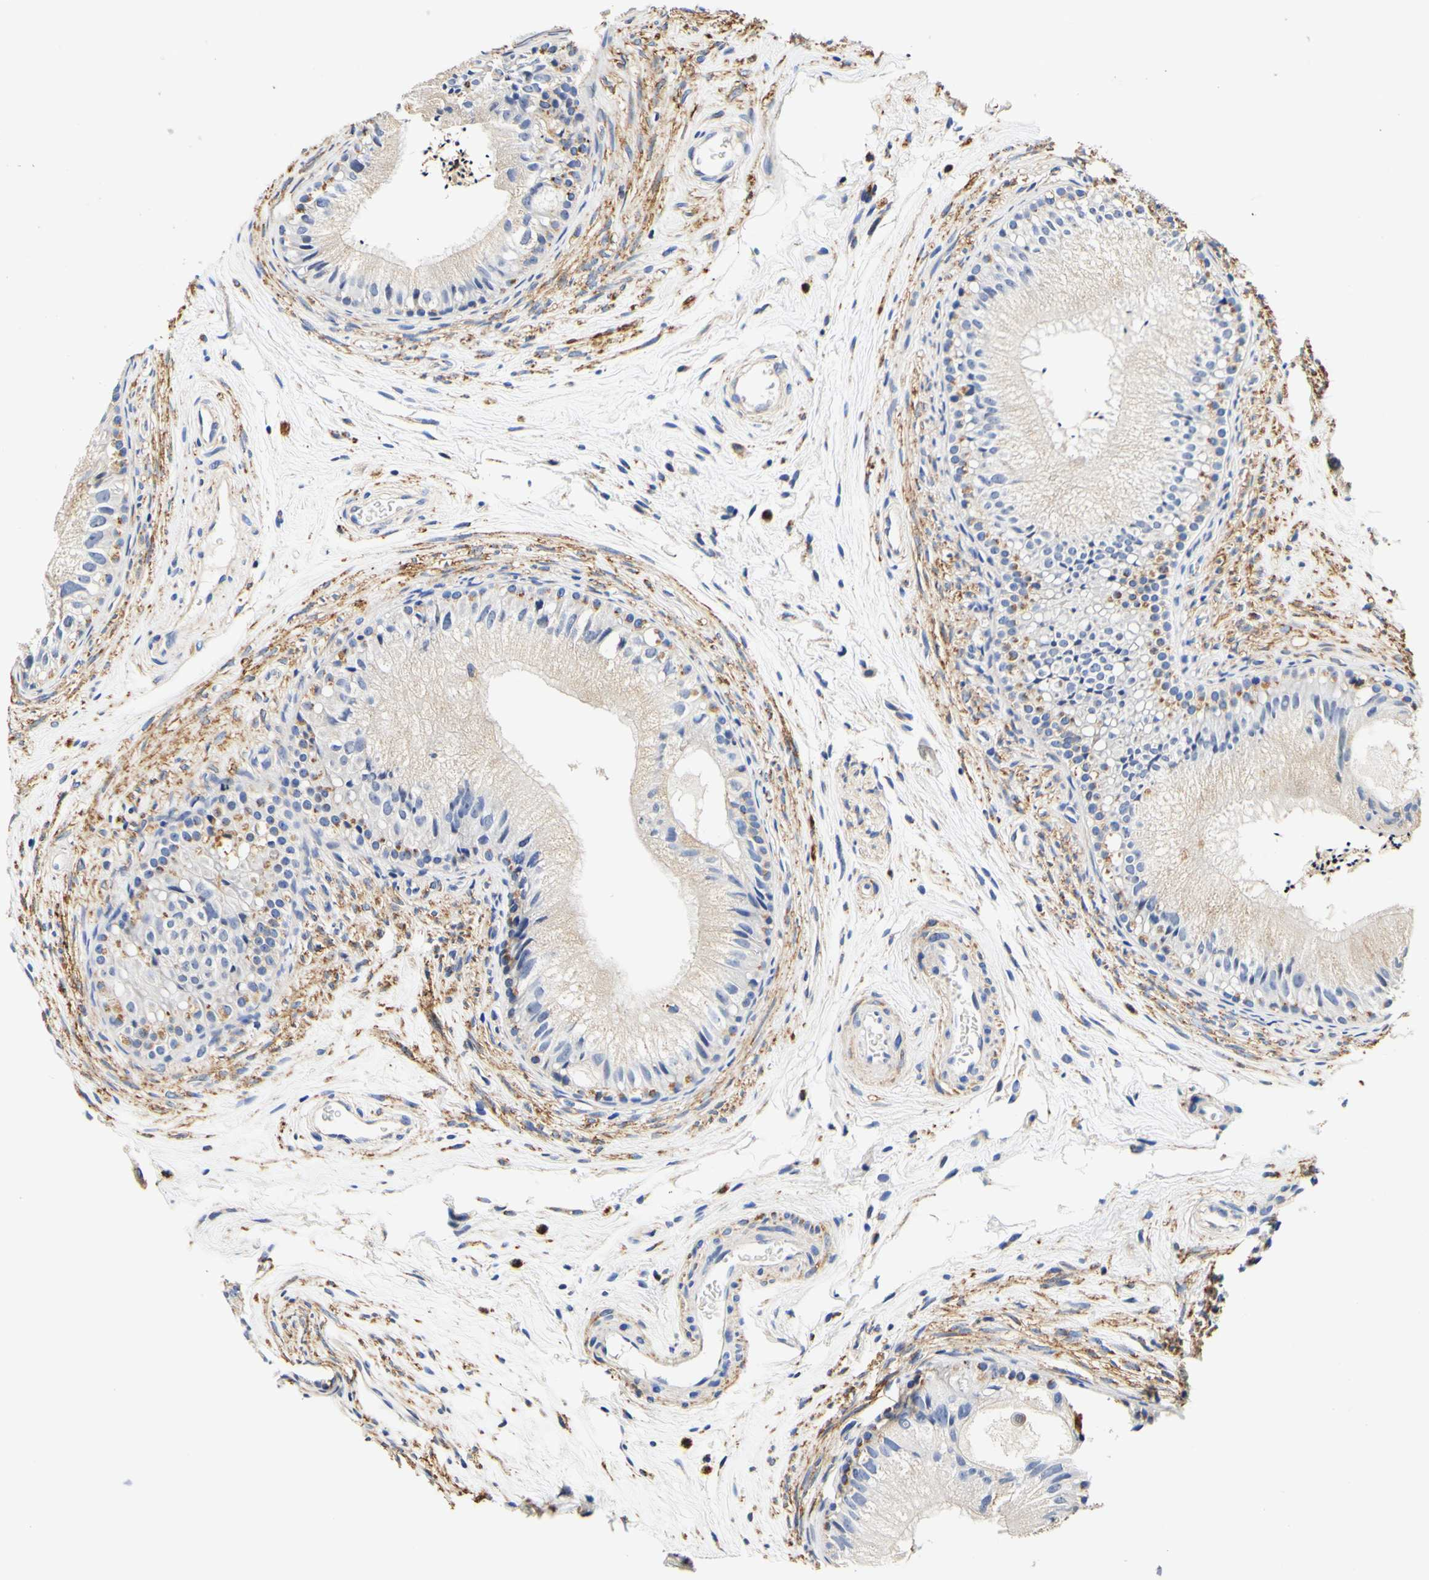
{"staining": {"intensity": "moderate", "quantity": "<25%", "location": "cytoplasmic/membranous"}, "tissue": "epididymis", "cell_type": "Glandular cells", "image_type": "normal", "snomed": [{"axis": "morphology", "description": "Normal tissue, NOS"}, {"axis": "topography", "description": "Epididymis"}], "caption": "Immunohistochemistry (IHC) (DAB) staining of unremarkable epididymis demonstrates moderate cytoplasmic/membranous protein staining in about <25% of glandular cells. (IHC, brightfield microscopy, high magnification).", "gene": "CAMK4", "patient": {"sex": "male", "age": 56}}